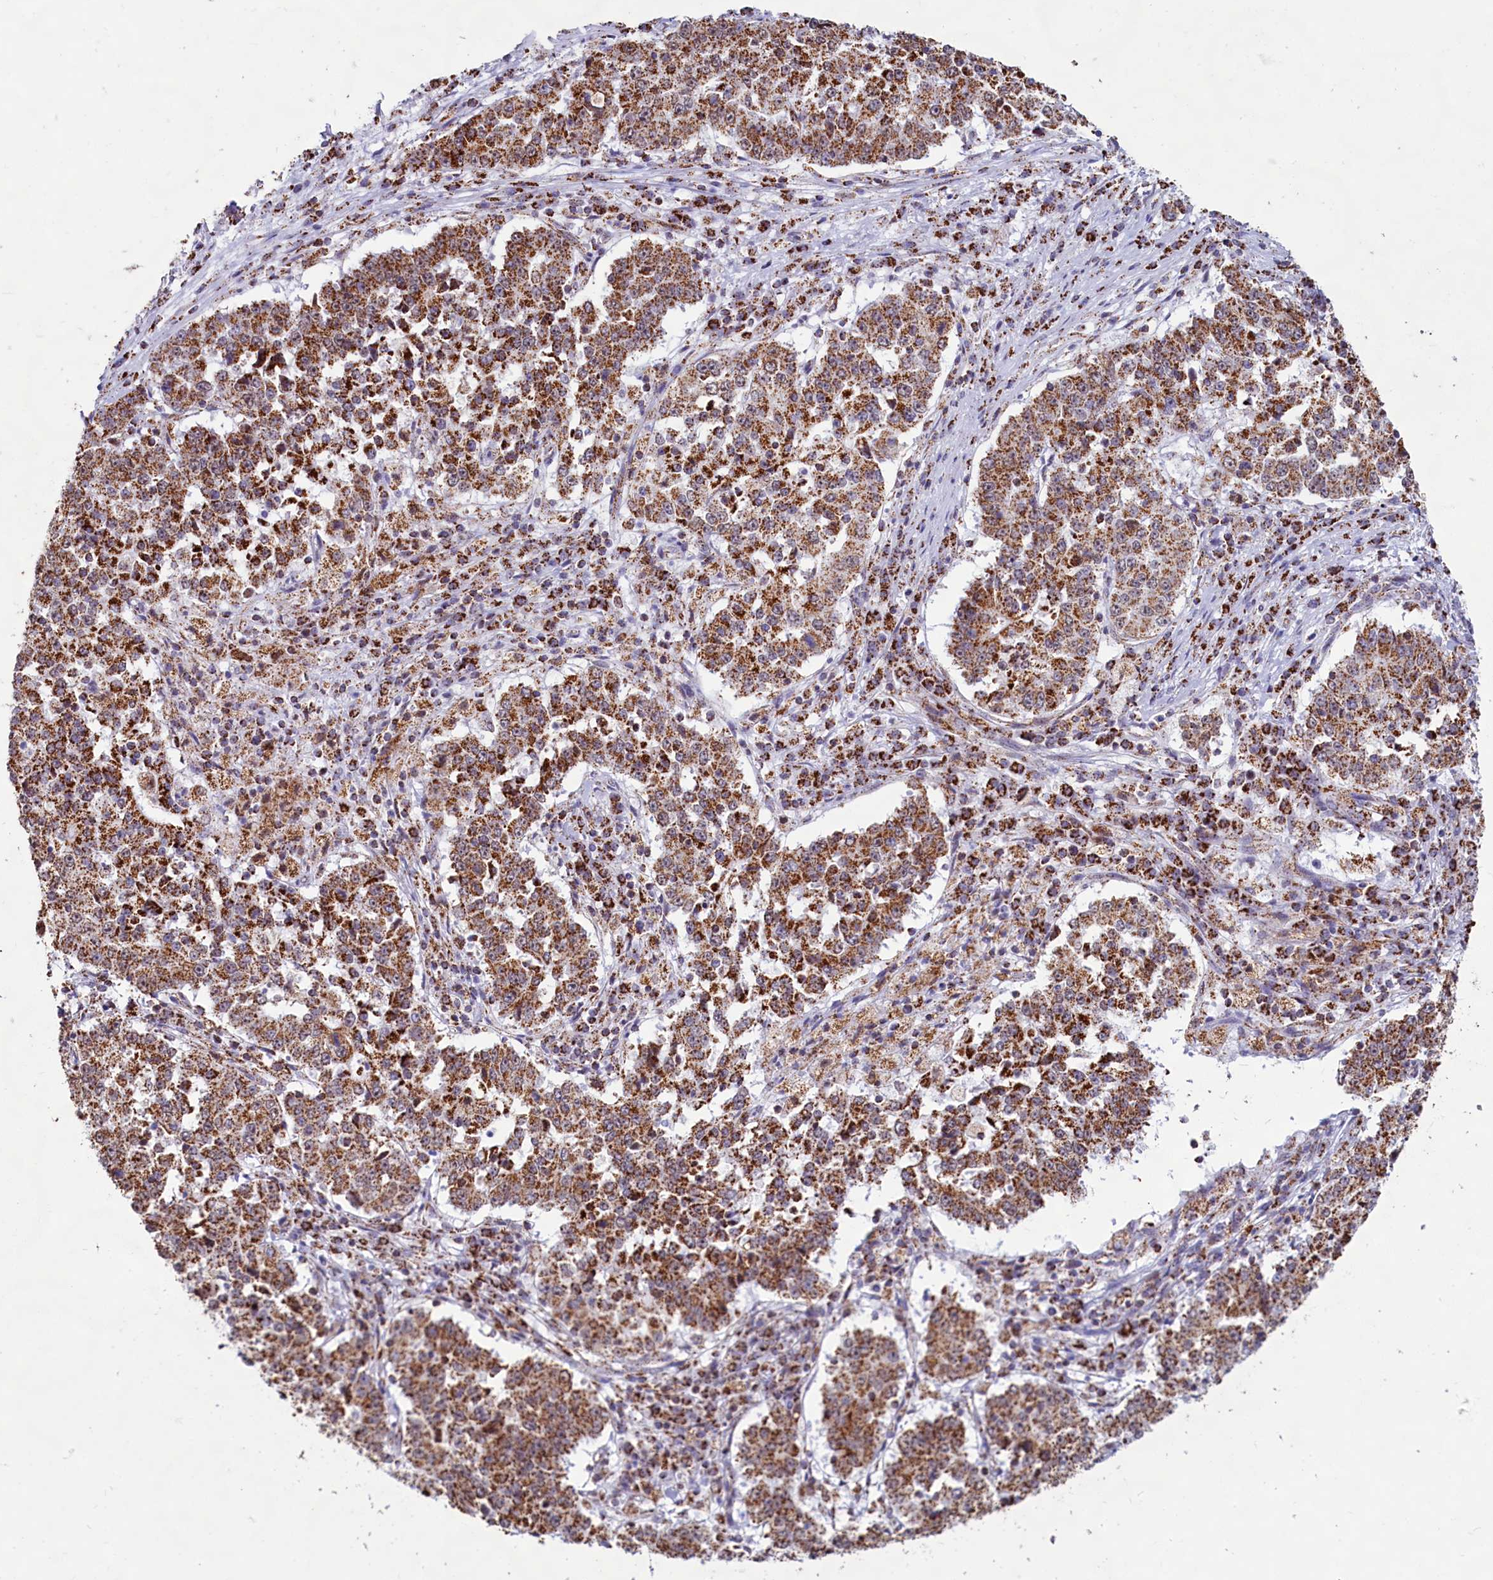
{"staining": {"intensity": "moderate", "quantity": ">75%", "location": "cytoplasmic/membranous"}, "tissue": "stomach cancer", "cell_type": "Tumor cells", "image_type": "cancer", "snomed": [{"axis": "morphology", "description": "Adenocarcinoma, NOS"}, {"axis": "topography", "description": "Stomach"}], "caption": "Immunohistochemical staining of stomach adenocarcinoma demonstrates medium levels of moderate cytoplasmic/membranous staining in approximately >75% of tumor cells.", "gene": "C1D", "patient": {"sex": "male", "age": 59}}